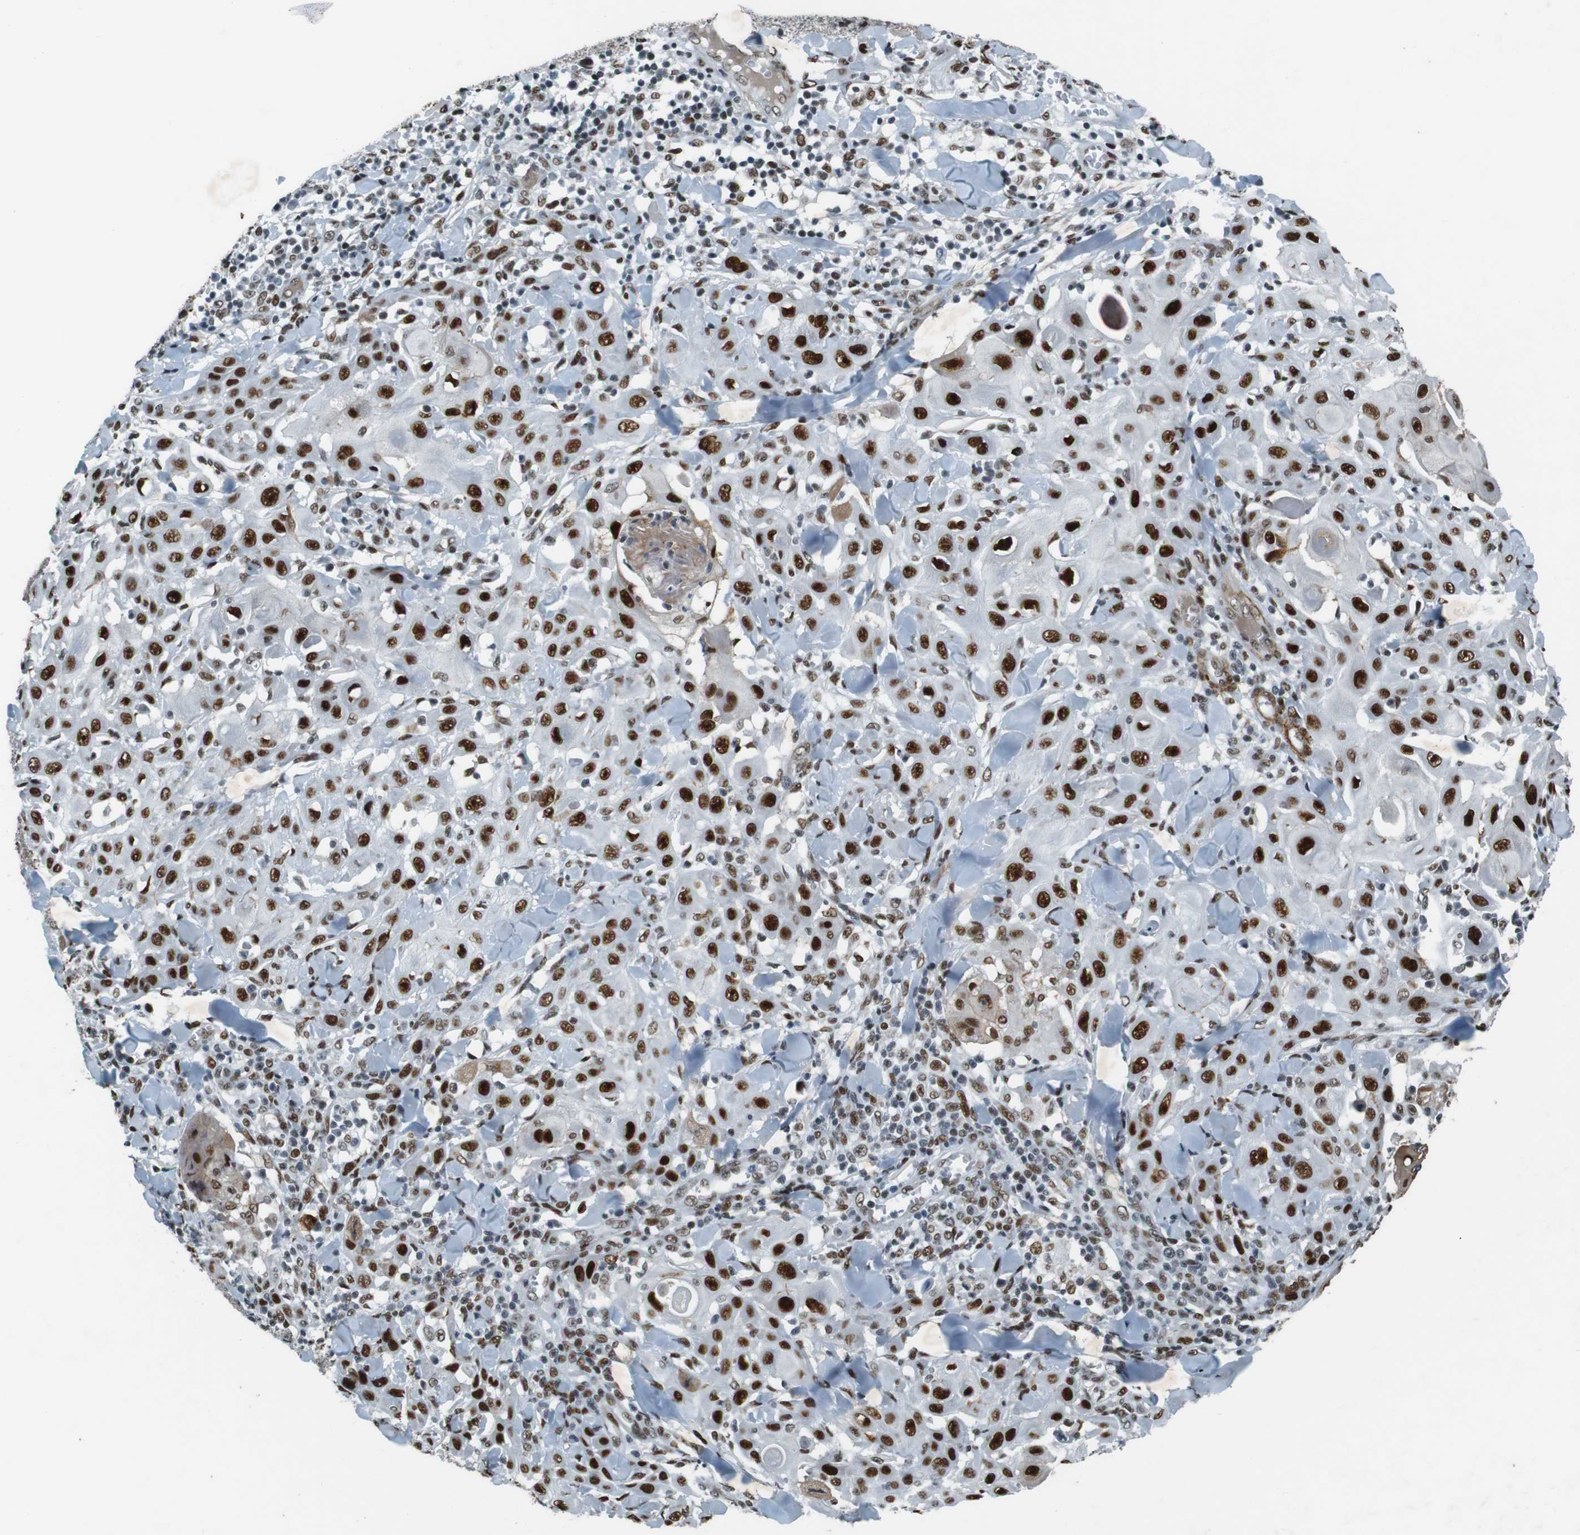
{"staining": {"intensity": "strong", "quantity": ">75%", "location": "nuclear"}, "tissue": "skin cancer", "cell_type": "Tumor cells", "image_type": "cancer", "snomed": [{"axis": "morphology", "description": "Squamous cell carcinoma, NOS"}, {"axis": "topography", "description": "Skin"}], "caption": "Skin squamous cell carcinoma was stained to show a protein in brown. There is high levels of strong nuclear positivity in about >75% of tumor cells.", "gene": "HEXIM1", "patient": {"sex": "male", "age": 24}}